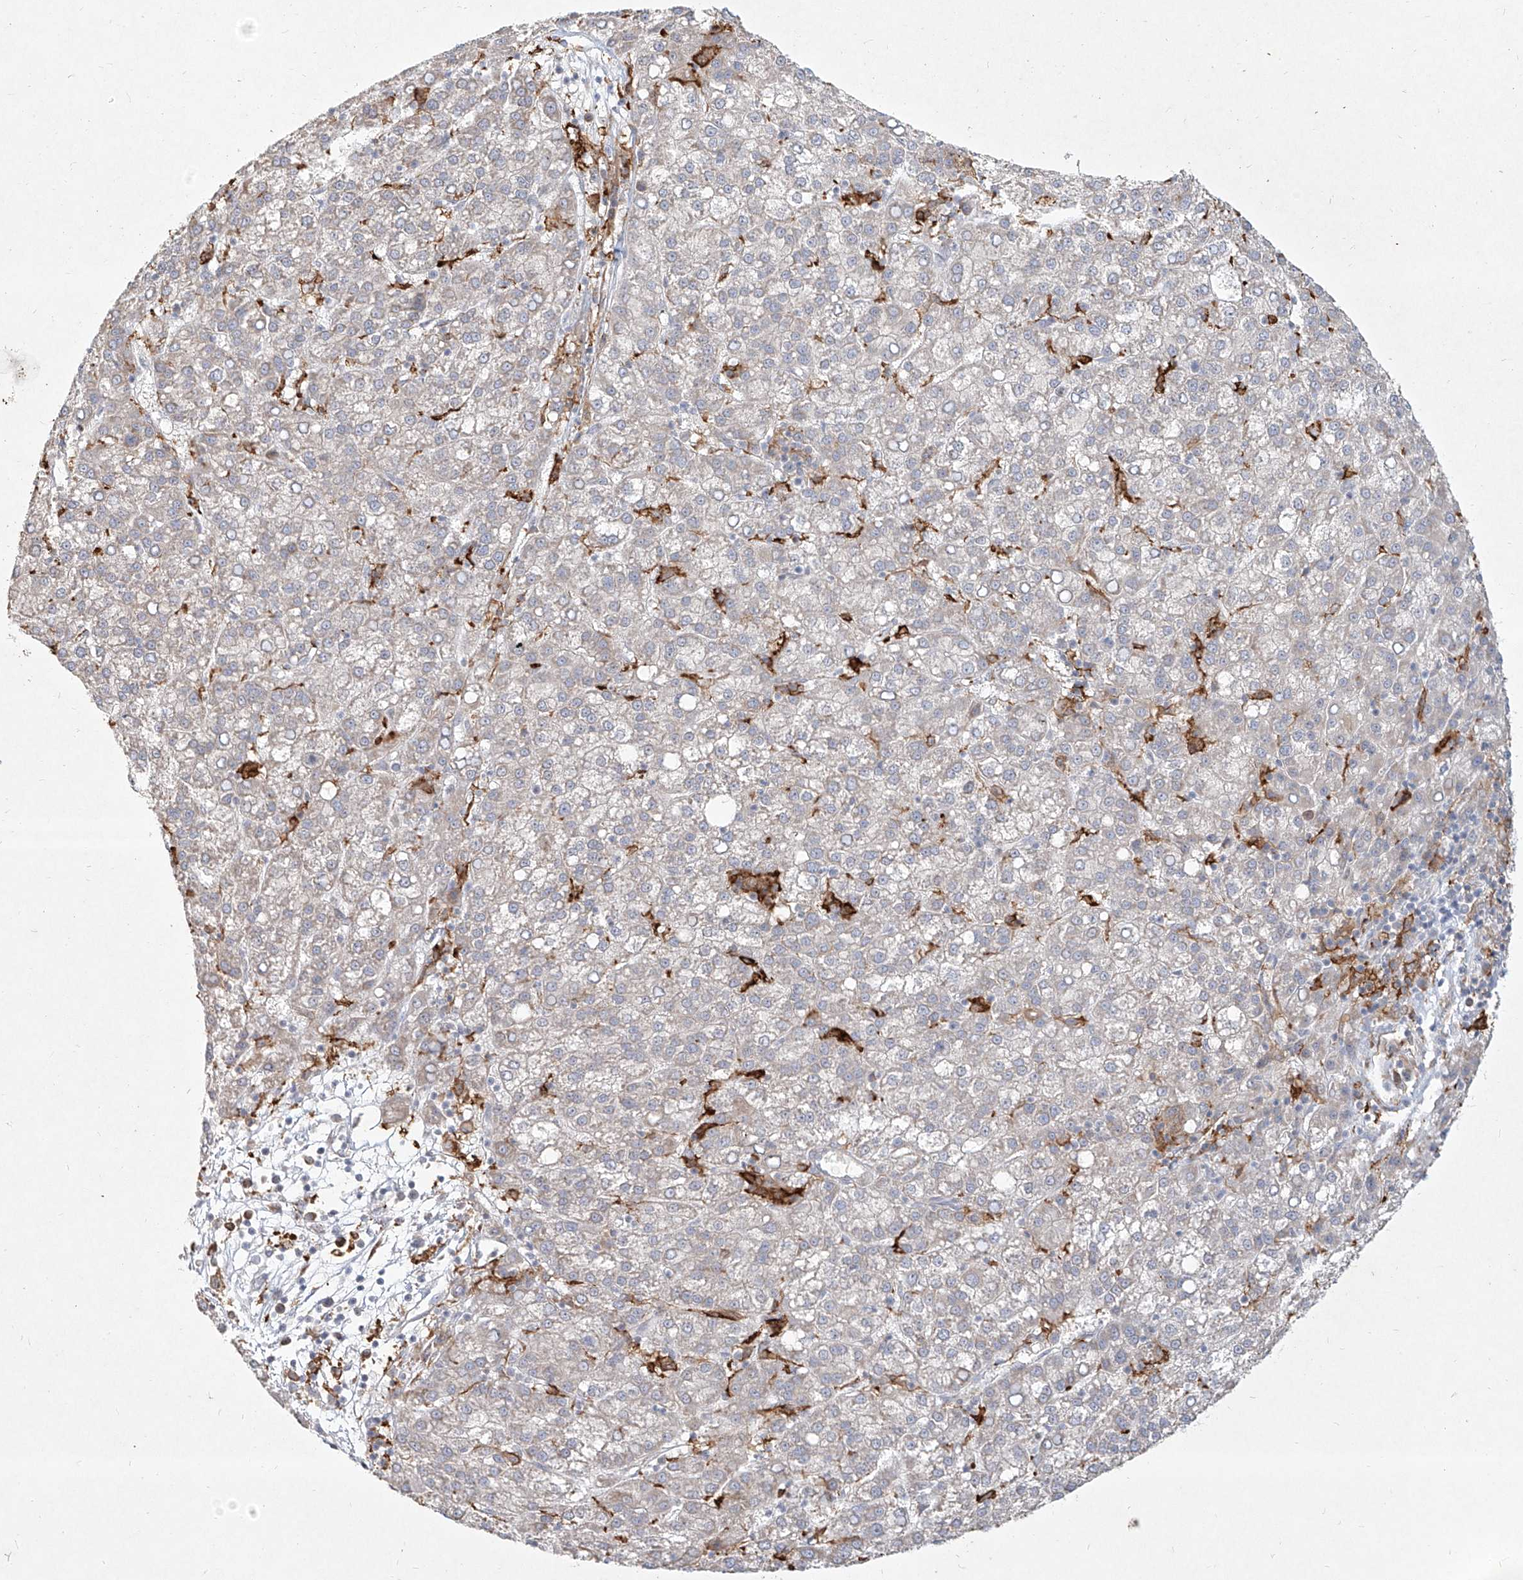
{"staining": {"intensity": "negative", "quantity": "none", "location": "none"}, "tissue": "liver cancer", "cell_type": "Tumor cells", "image_type": "cancer", "snomed": [{"axis": "morphology", "description": "Carcinoma, Hepatocellular, NOS"}, {"axis": "topography", "description": "Liver"}], "caption": "Liver cancer (hepatocellular carcinoma) stained for a protein using immunohistochemistry demonstrates no positivity tumor cells.", "gene": "CD209", "patient": {"sex": "female", "age": 58}}